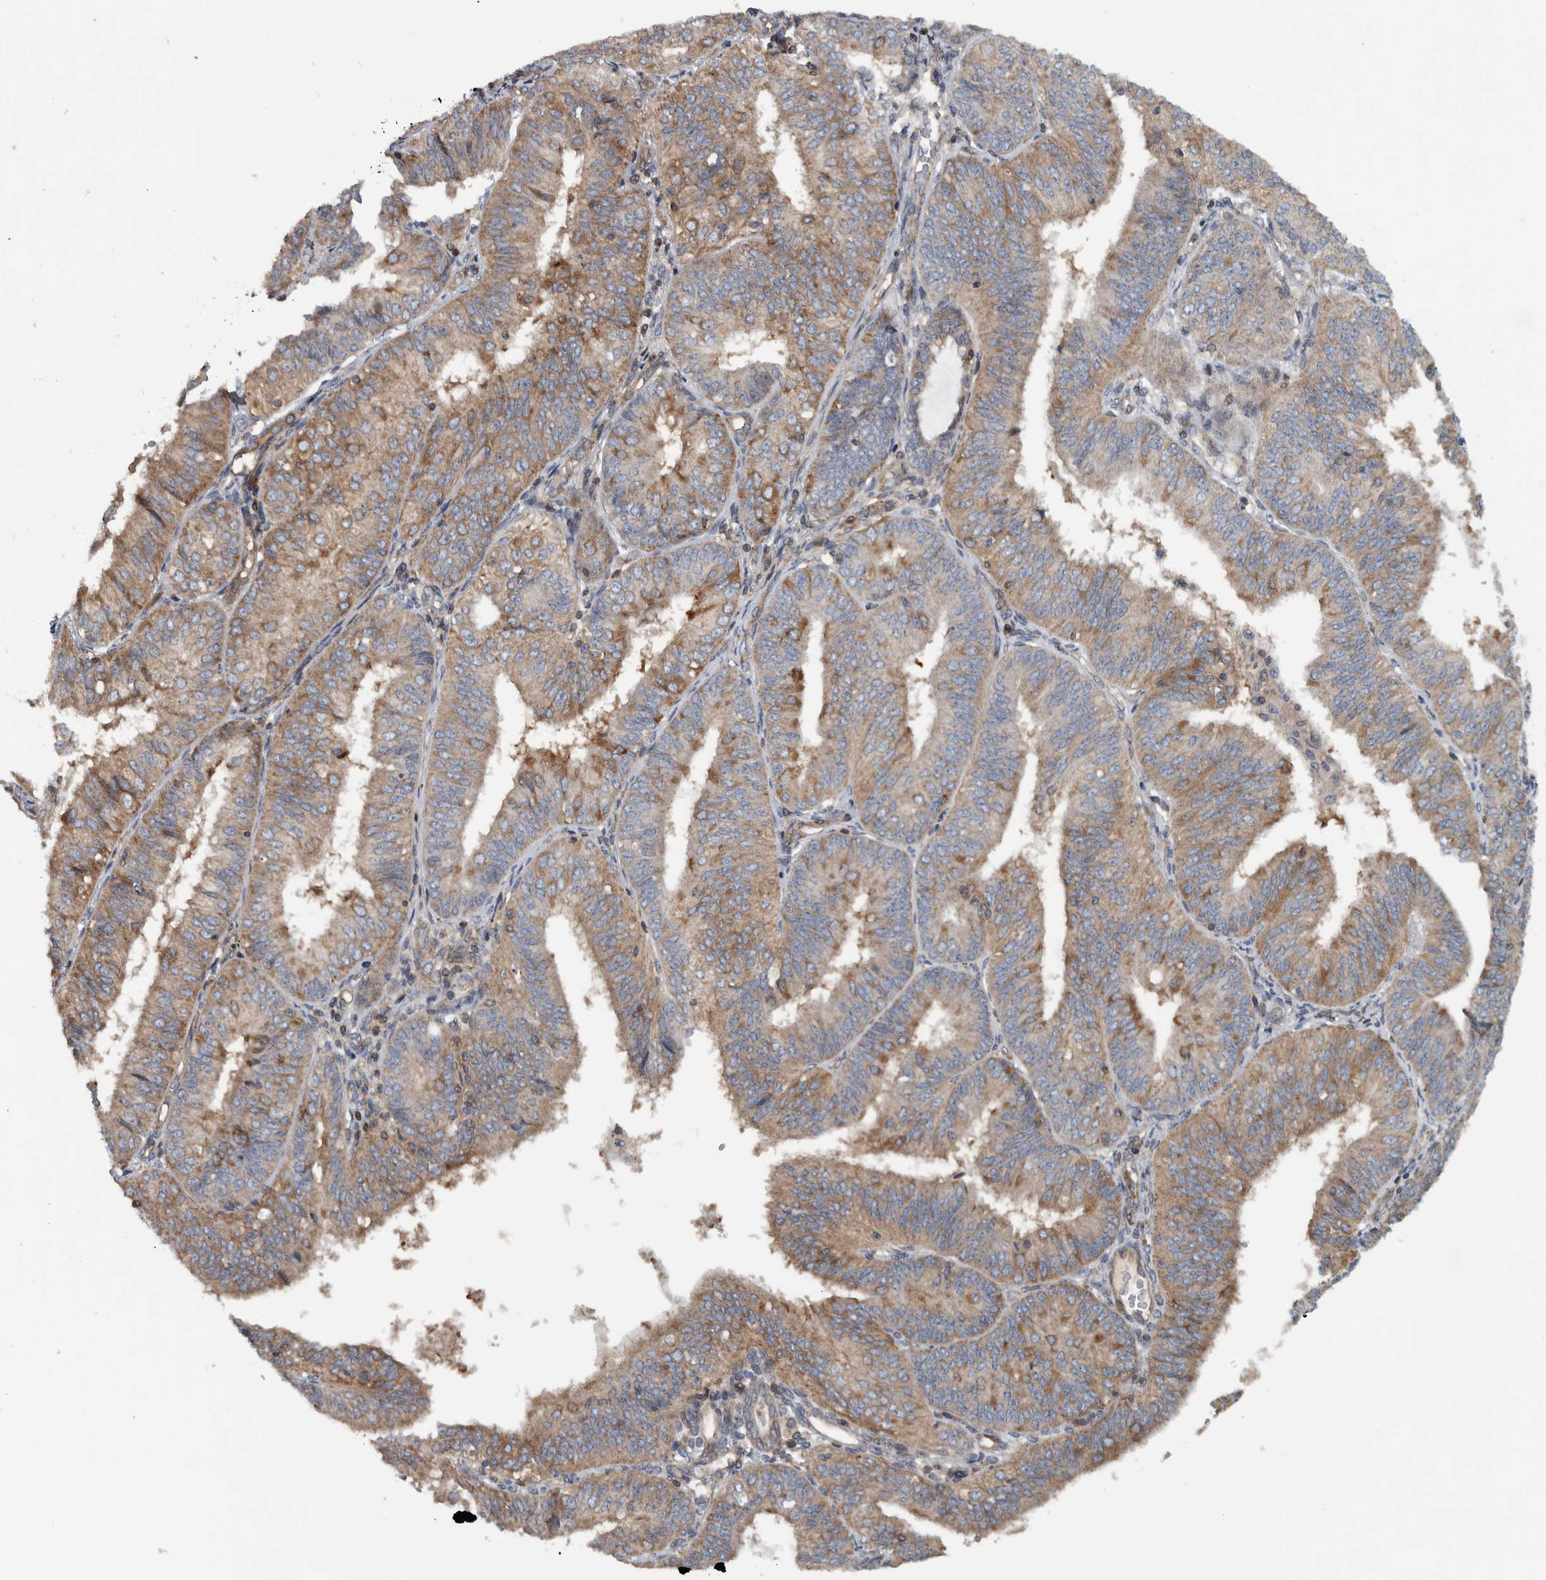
{"staining": {"intensity": "moderate", "quantity": ">75%", "location": "cytoplasmic/membranous"}, "tissue": "endometrial cancer", "cell_type": "Tumor cells", "image_type": "cancer", "snomed": [{"axis": "morphology", "description": "Adenocarcinoma, NOS"}, {"axis": "topography", "description": "Endometrium"}], "caption": "DAB (3,3'-diaminobenzidine) immunohistochemical staining of human adenocarcinoma (endometrial) shows moderate cytoplasmic/membranous protein expression in about >75% of tumor cells. Using DAB (brown) and hematoxylin (blue) stains, captured at high magnification using brightfield microscopy.", "gene": "BAIAP2L1", "patient": {"sex": "female", "age": 58}}